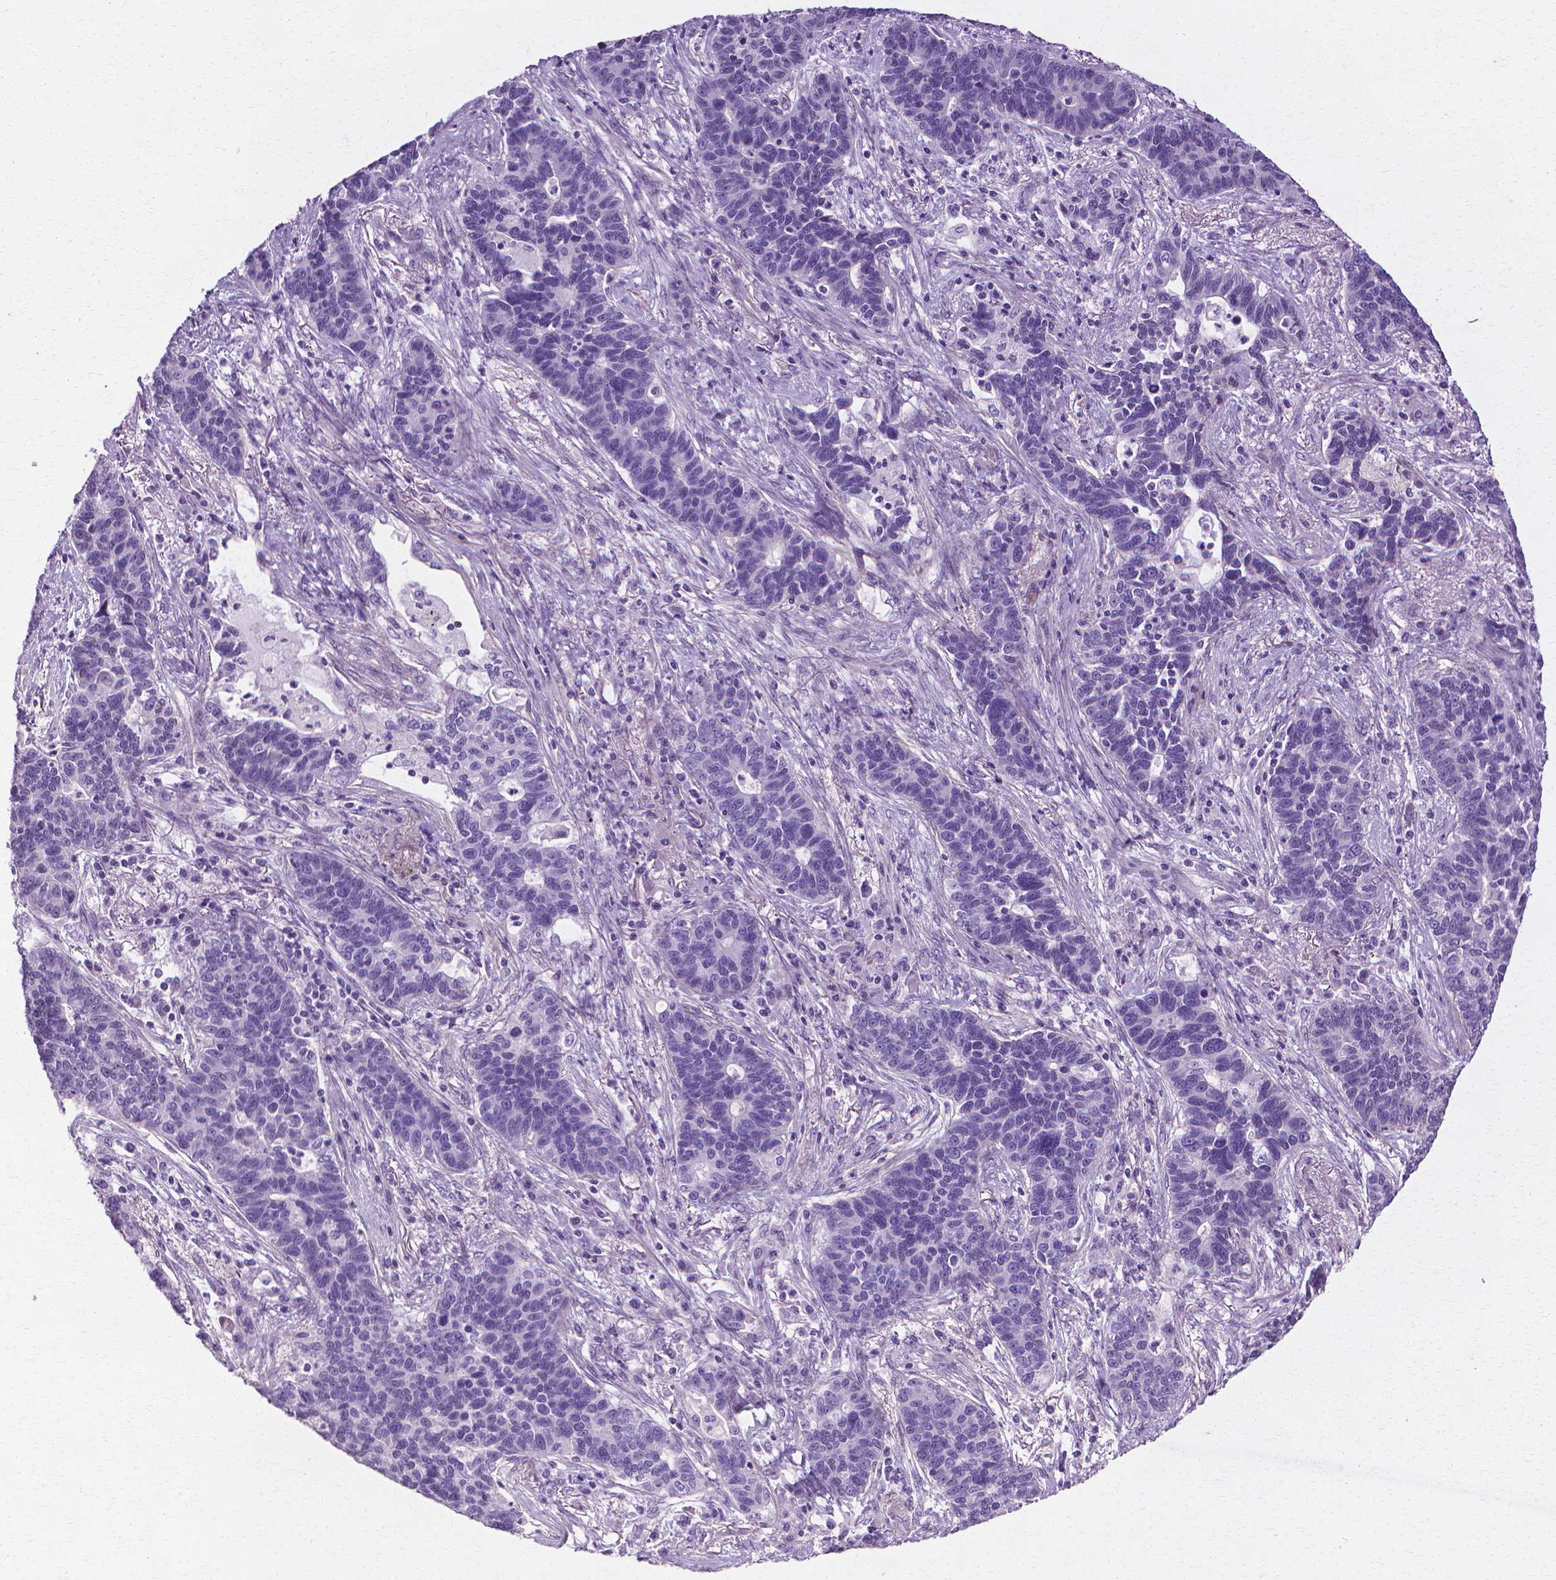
{"staining": {"intensity": "negative", "quantity": "none", "location": "none"}, "tissue": "lung cancer", "cell_type": "Tumor cells", "image_type": "cancer", "snomed": [{"axis": "morphology", "description": "Adenocarcinoma, NOS"}, {"axis": "topography", "description": "Lung"}], "caption": "This is an immunohistochemistry micrograph of human lung adenocarcinoma. There is no expression in tumor cells.", "gene": "CFAP157", "patient": {"sex": "female", "age": 57}}